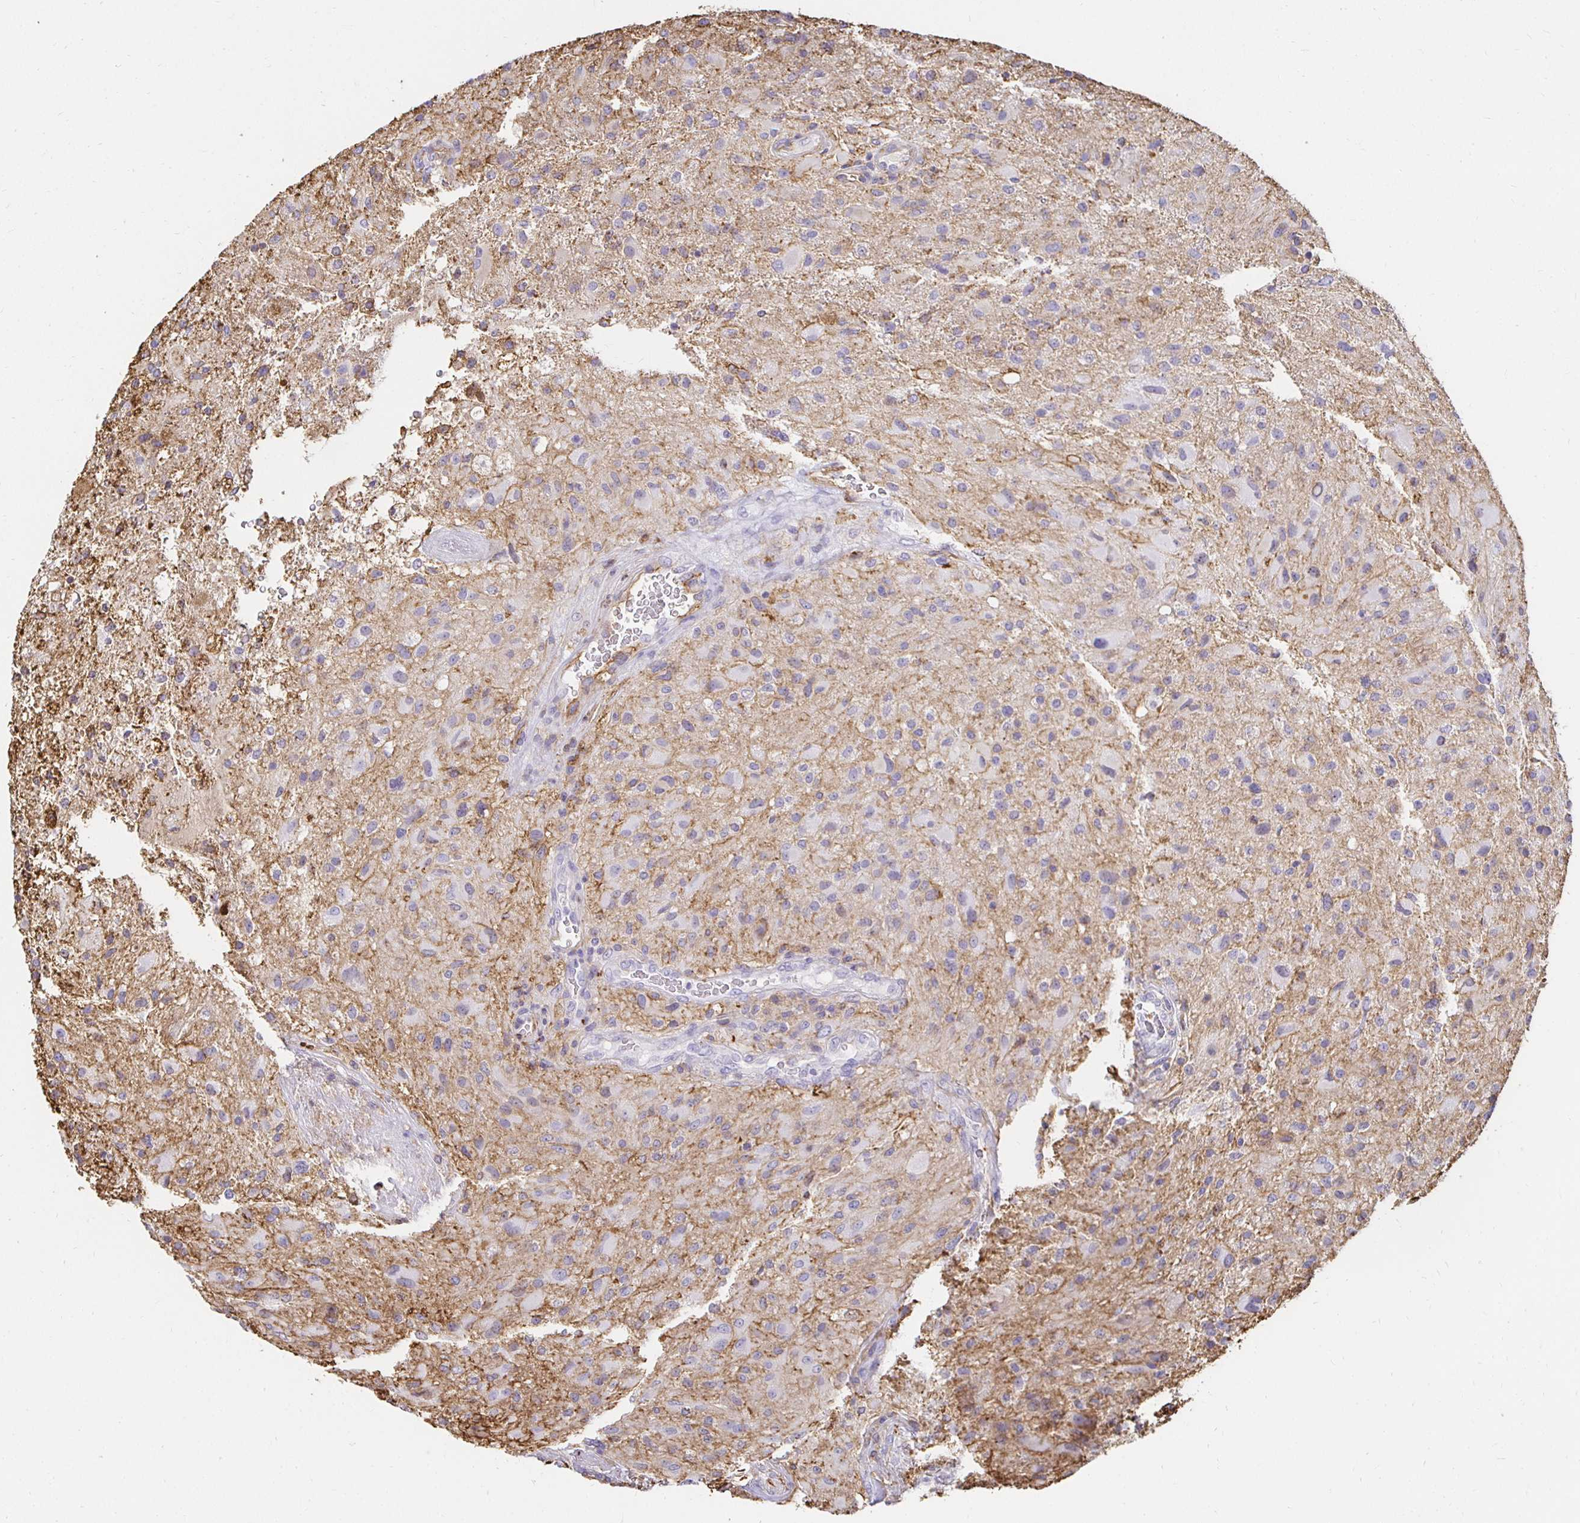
{"staining": {"intensity": "negative", "quantity": "none", "location": "none"}, "tissue": "glioma", "cell_type": "Tumor cells", "image_type": "cancer", "snomed": [{"axis": "morphology", "description": "Glioma, malignant, High grade"}, {"axis": "topography", "description": "Brain"}], "caption": "Tumor cells show no significant protein expression in glioma.", "gene": "TAS1R3", "patient": {"sex": "male", "age": 53}}